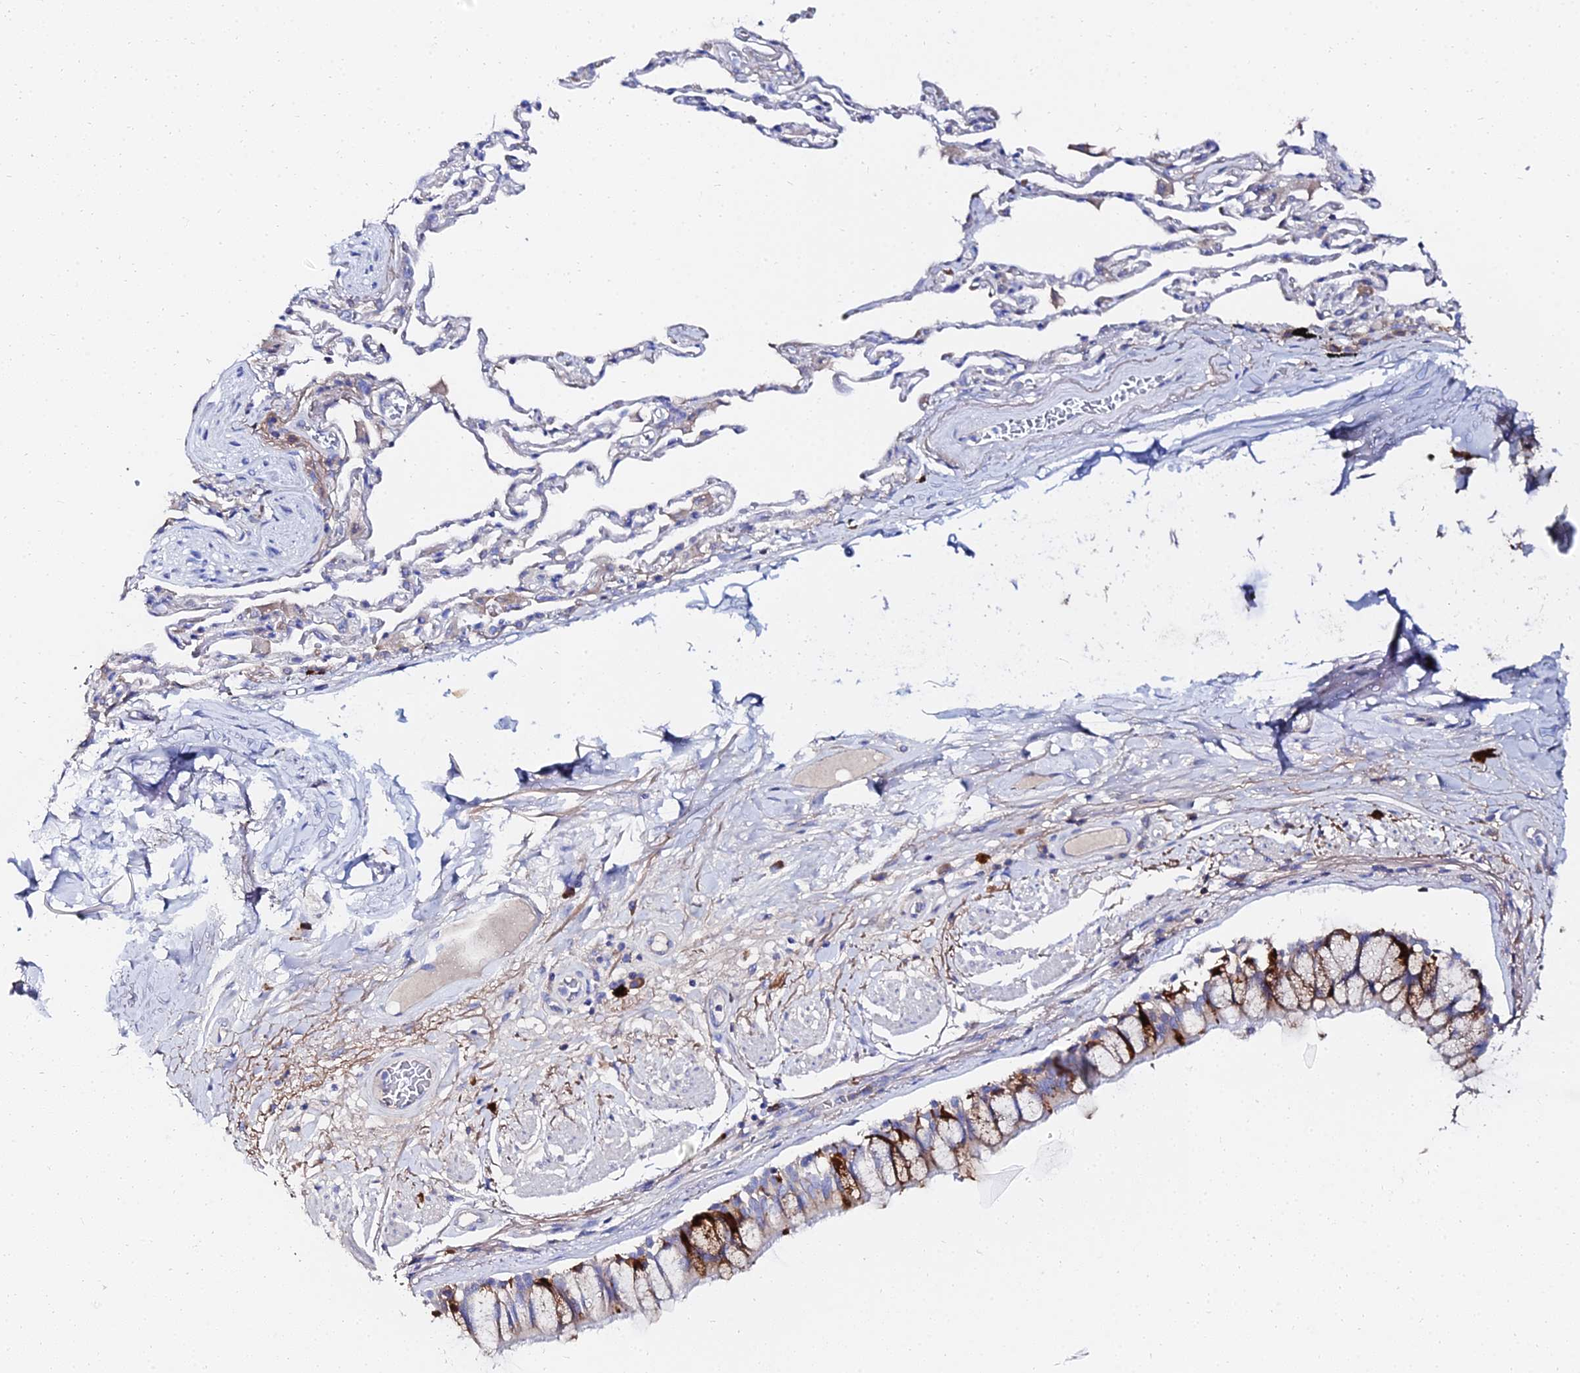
{"staining": {"intensity": "strong", "quantity": "25%-75%", "location": "cytoplasmic/membranous"}, "tissue": "bronchus", "cell_type": "Respiratory epithelial cells", "image_type": "normal", "snomed": [{"axis": "morphology", "description": "Normal tissue, NOS"}, {"axis": "topography", "description": "Bronchus"}], "caption": "Approximately 25%-75% of respiratory epithelial cells in unremarkable human bronchus show strong cytoplasmic/membranous protein staining as visualized by brown immunohistochemical staining.", "gene": "PTTG1", "patient": {"sex": "male", "age": 65}}